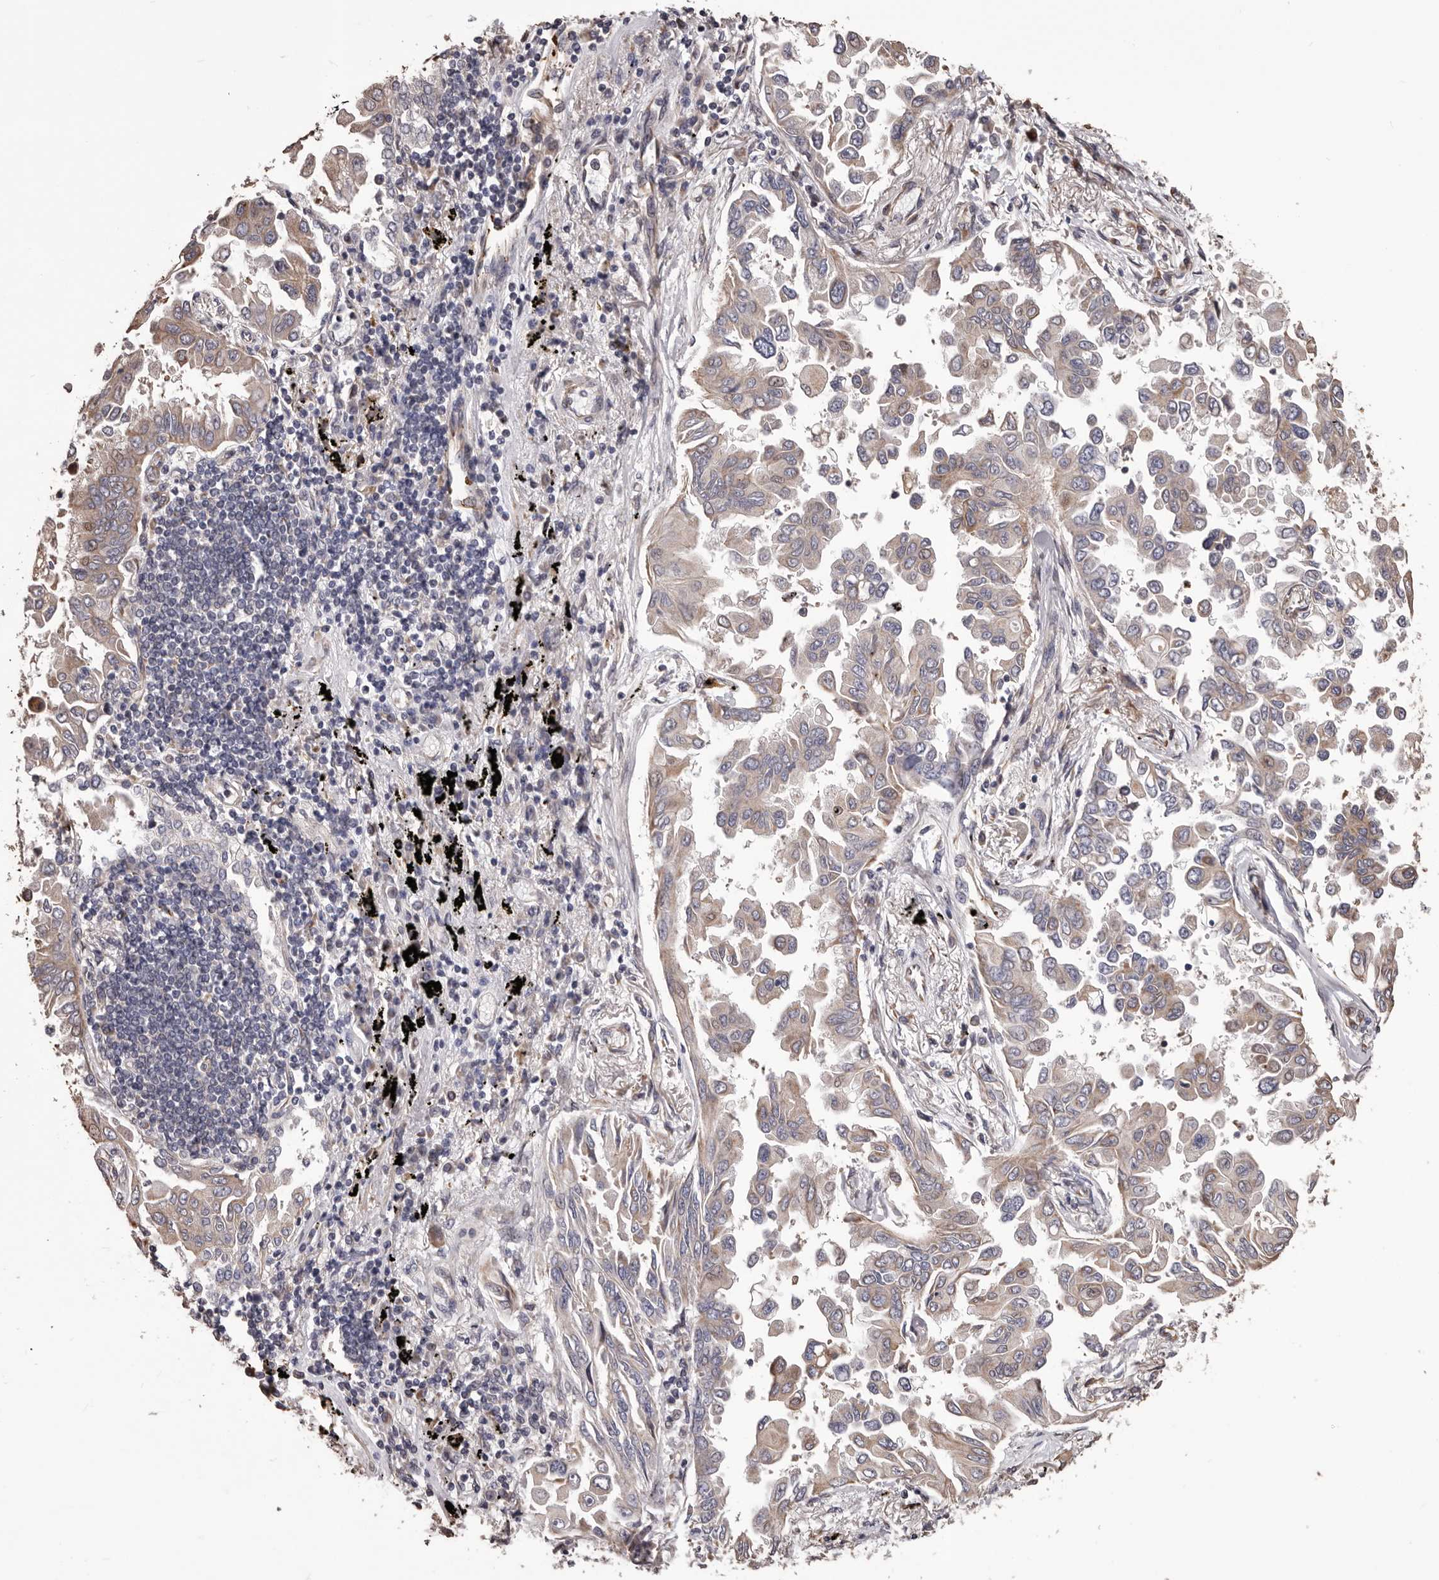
{"staining": {"intensity": "weak", "quantity": "25%-75%", "location": "cytoplasmic/membranous"}, "tissue": "lung cancer", "cell_type": "Tumor cells", "image_type": "cancer", "snomed": [{"axis": "morphology", "description": "Adenocarcinoma, NOS"}, {"axis": "topography", "description": "Lung"}], "caption": "Lung cancer (adenocarcinoma) was stained to show a protein in brown. There is low levels of weak cytoplasmic/membranous expression in about 25%-75% of tumor cells. (DAB IHC, brown staining for protein, blue staining for nuclei).", "gene": "CEP104", "patient": {"sex": "female", "age": 67}}